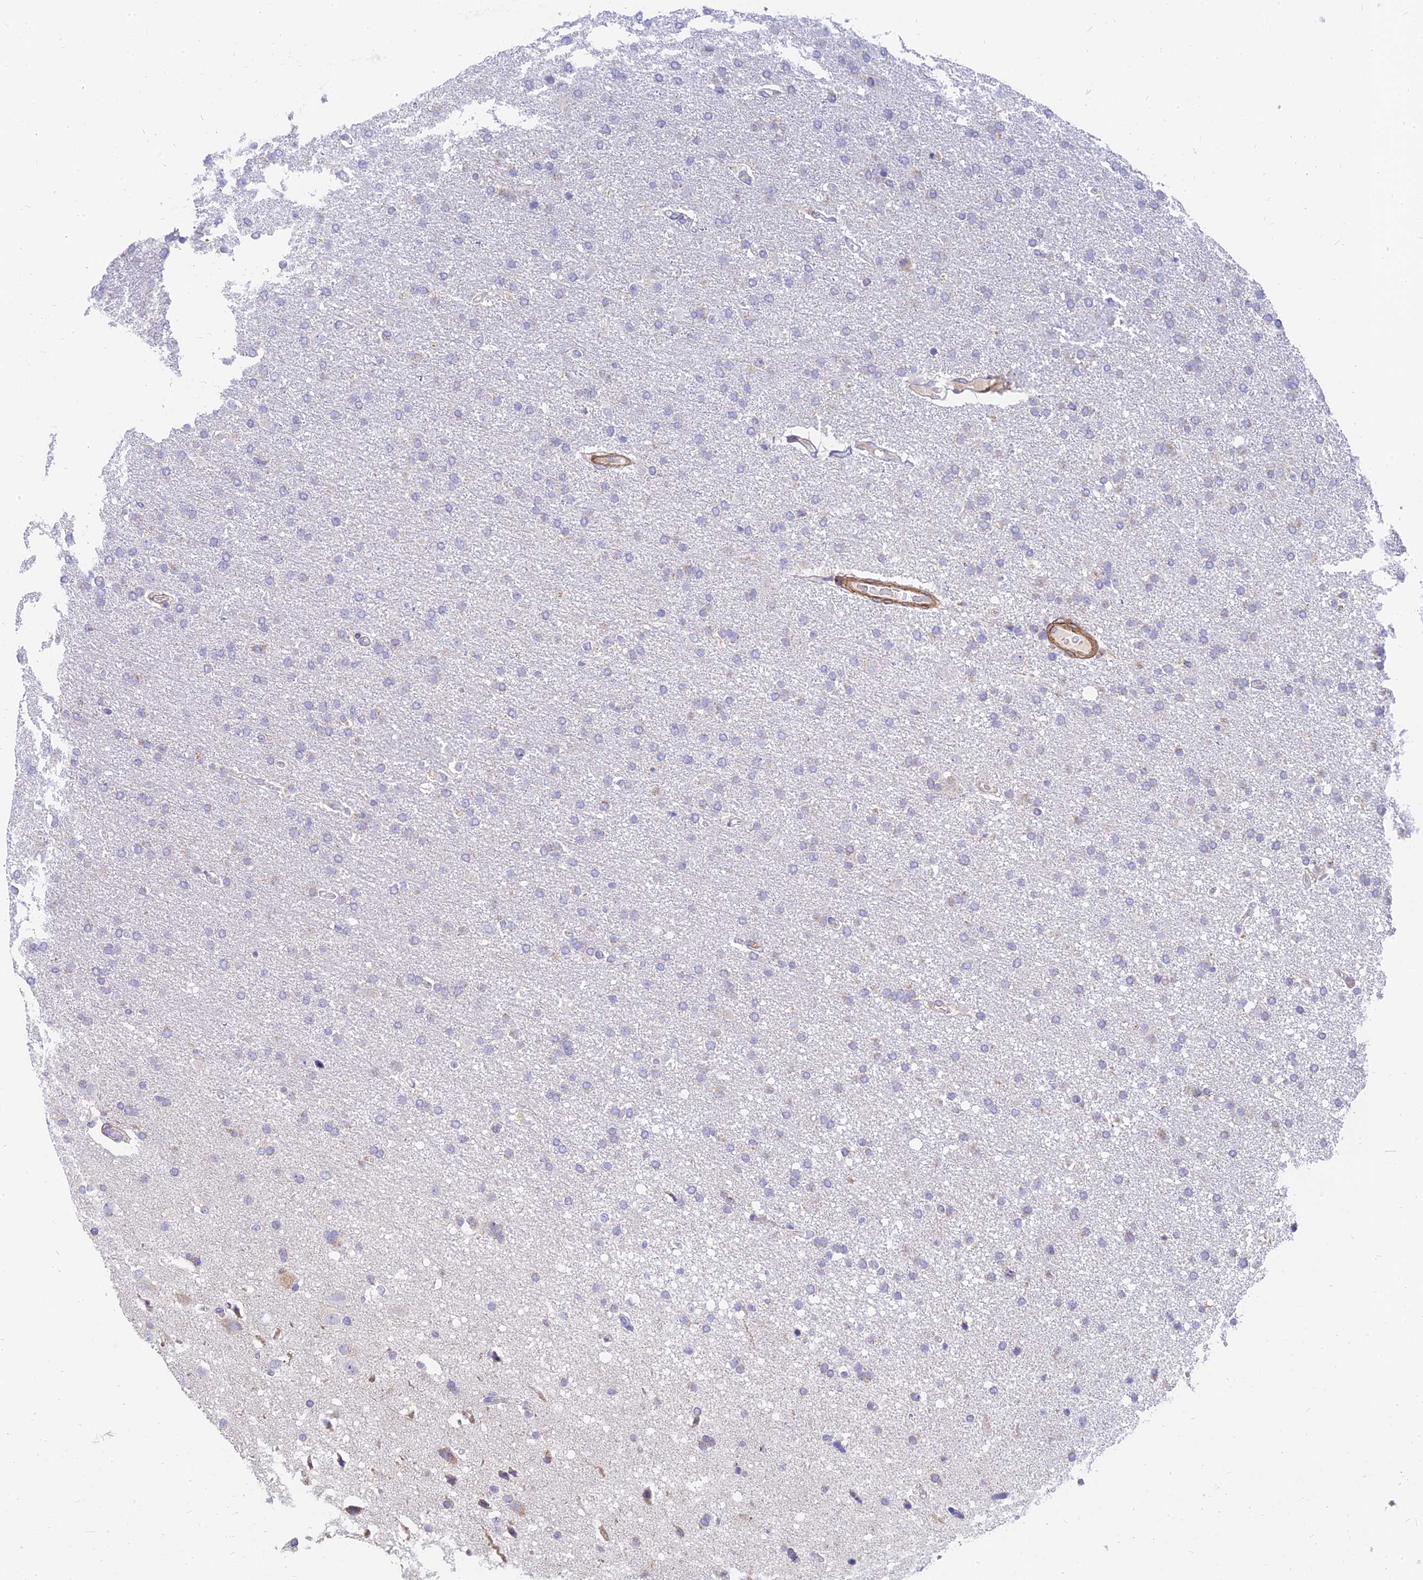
{"staining": {"intensity": "negative", "quantity": "none", "location": "none"}, "tissue": "glioma", "cell_type": "Tumor cells", "image_type": "cancer", "snomed": [{"axis": "morphology", "description": "Glioma, malignant, High grade"}, {"axis": "topography", "description": "Brain"}], "caption": "IHC photomicrograph of neoplastic tissue: human glioma stained with DAB (3,3'-diaminobenzidine) exhibits no significant protein positivity in tumor cells.", "gene": "MRPL15", "patient": {"sex": "male", "age": 72}}